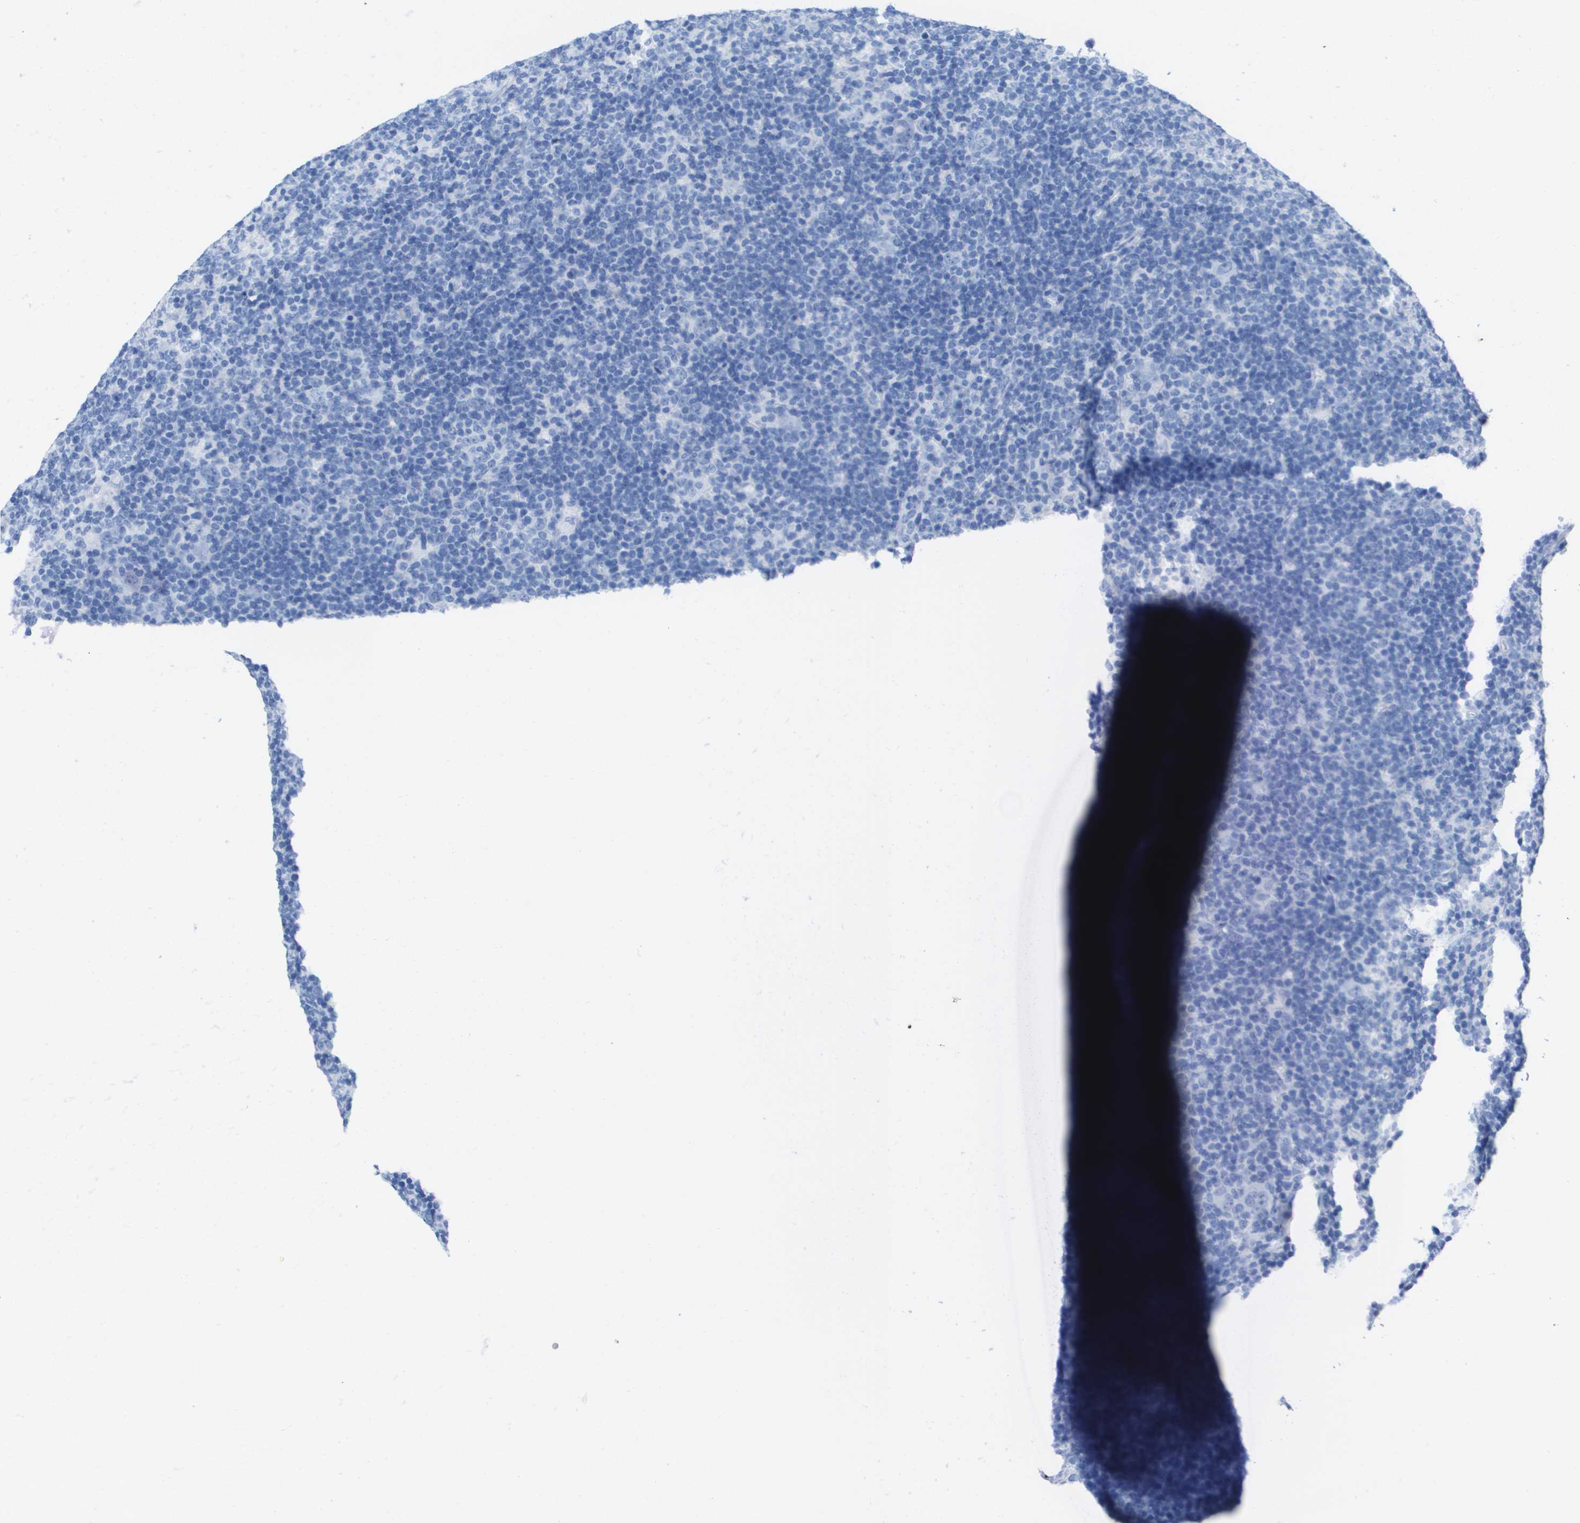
{"staining": {"intensity": "negative", "quantity": "none", "location": "none"}, "tissue": "lymphoma", "cell_type": "Tumor cells", "image_type": "cancer", "snomed": [{"axis": "morphology", "description": "Hodgkin's disease, NOS"}, {"axis": "topography", "description": "Lymph node"}], "caption": "There is no significant positivity in tumor cells of Hodgkin's disease. (Immunohistochemistry, brightfield microscopy, high magnification).", "gene": "KCNA3", "patient": {"sex": "female", "age": 57}}